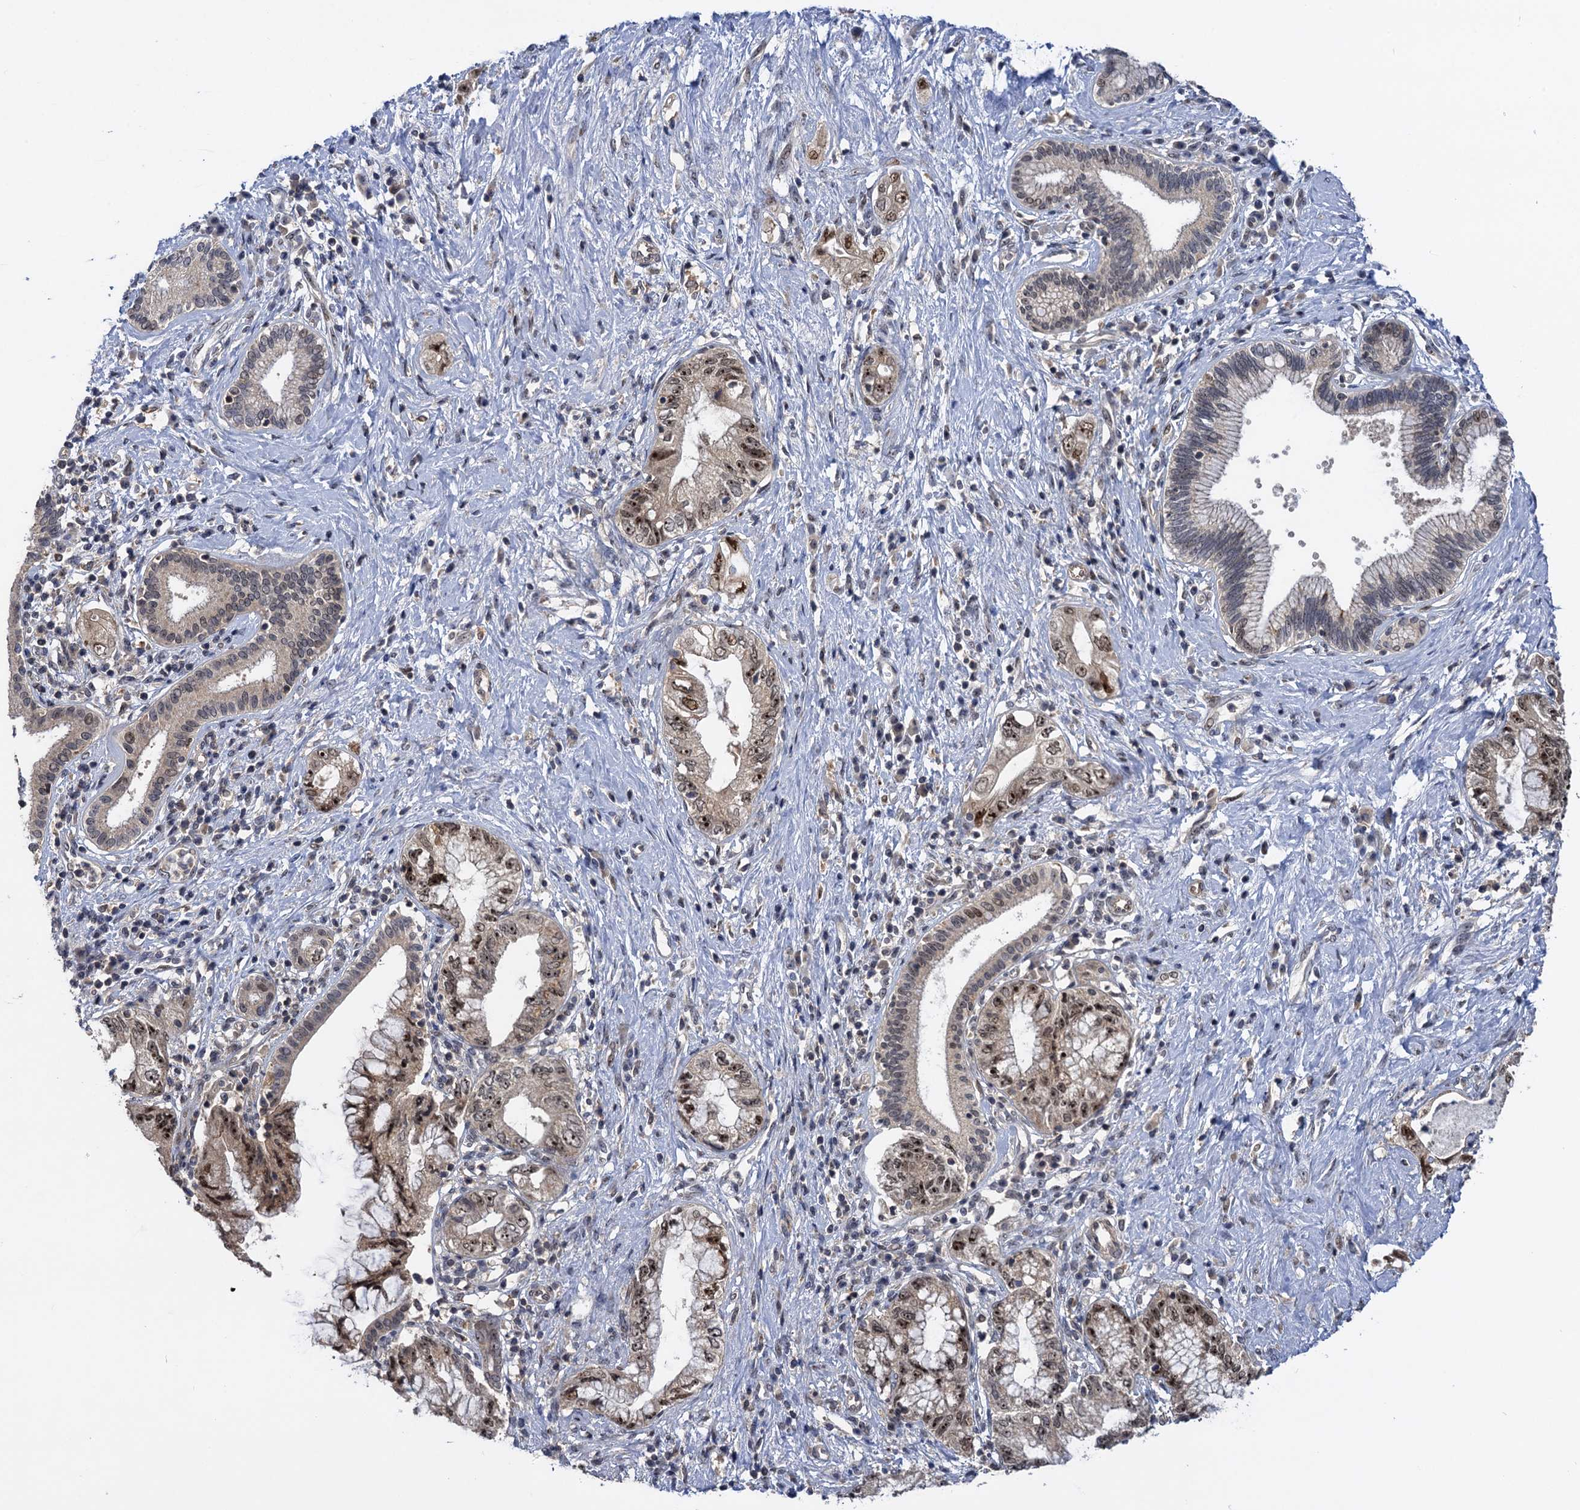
{"staining": {"intensity": "moderate", "quantity": ">75%", "location": "nuclear"}, "tissue": "pancreatic cancer", "cell_type": "Tumor cells", "image_type": "cancer", "snomed": [{"axis": "morphology", "description": "Adenocarcinoma, NOS"}, {"axis": "topography", "description": "Pancreas"}], "caption": "The micrograph demonstrates staining of pancreatic cancer, revealing moderate nuclear protein expression (brown color) within tumor cells.", "gene": "ZAR1L", "patient": {"sex": "female", "age": 73}}